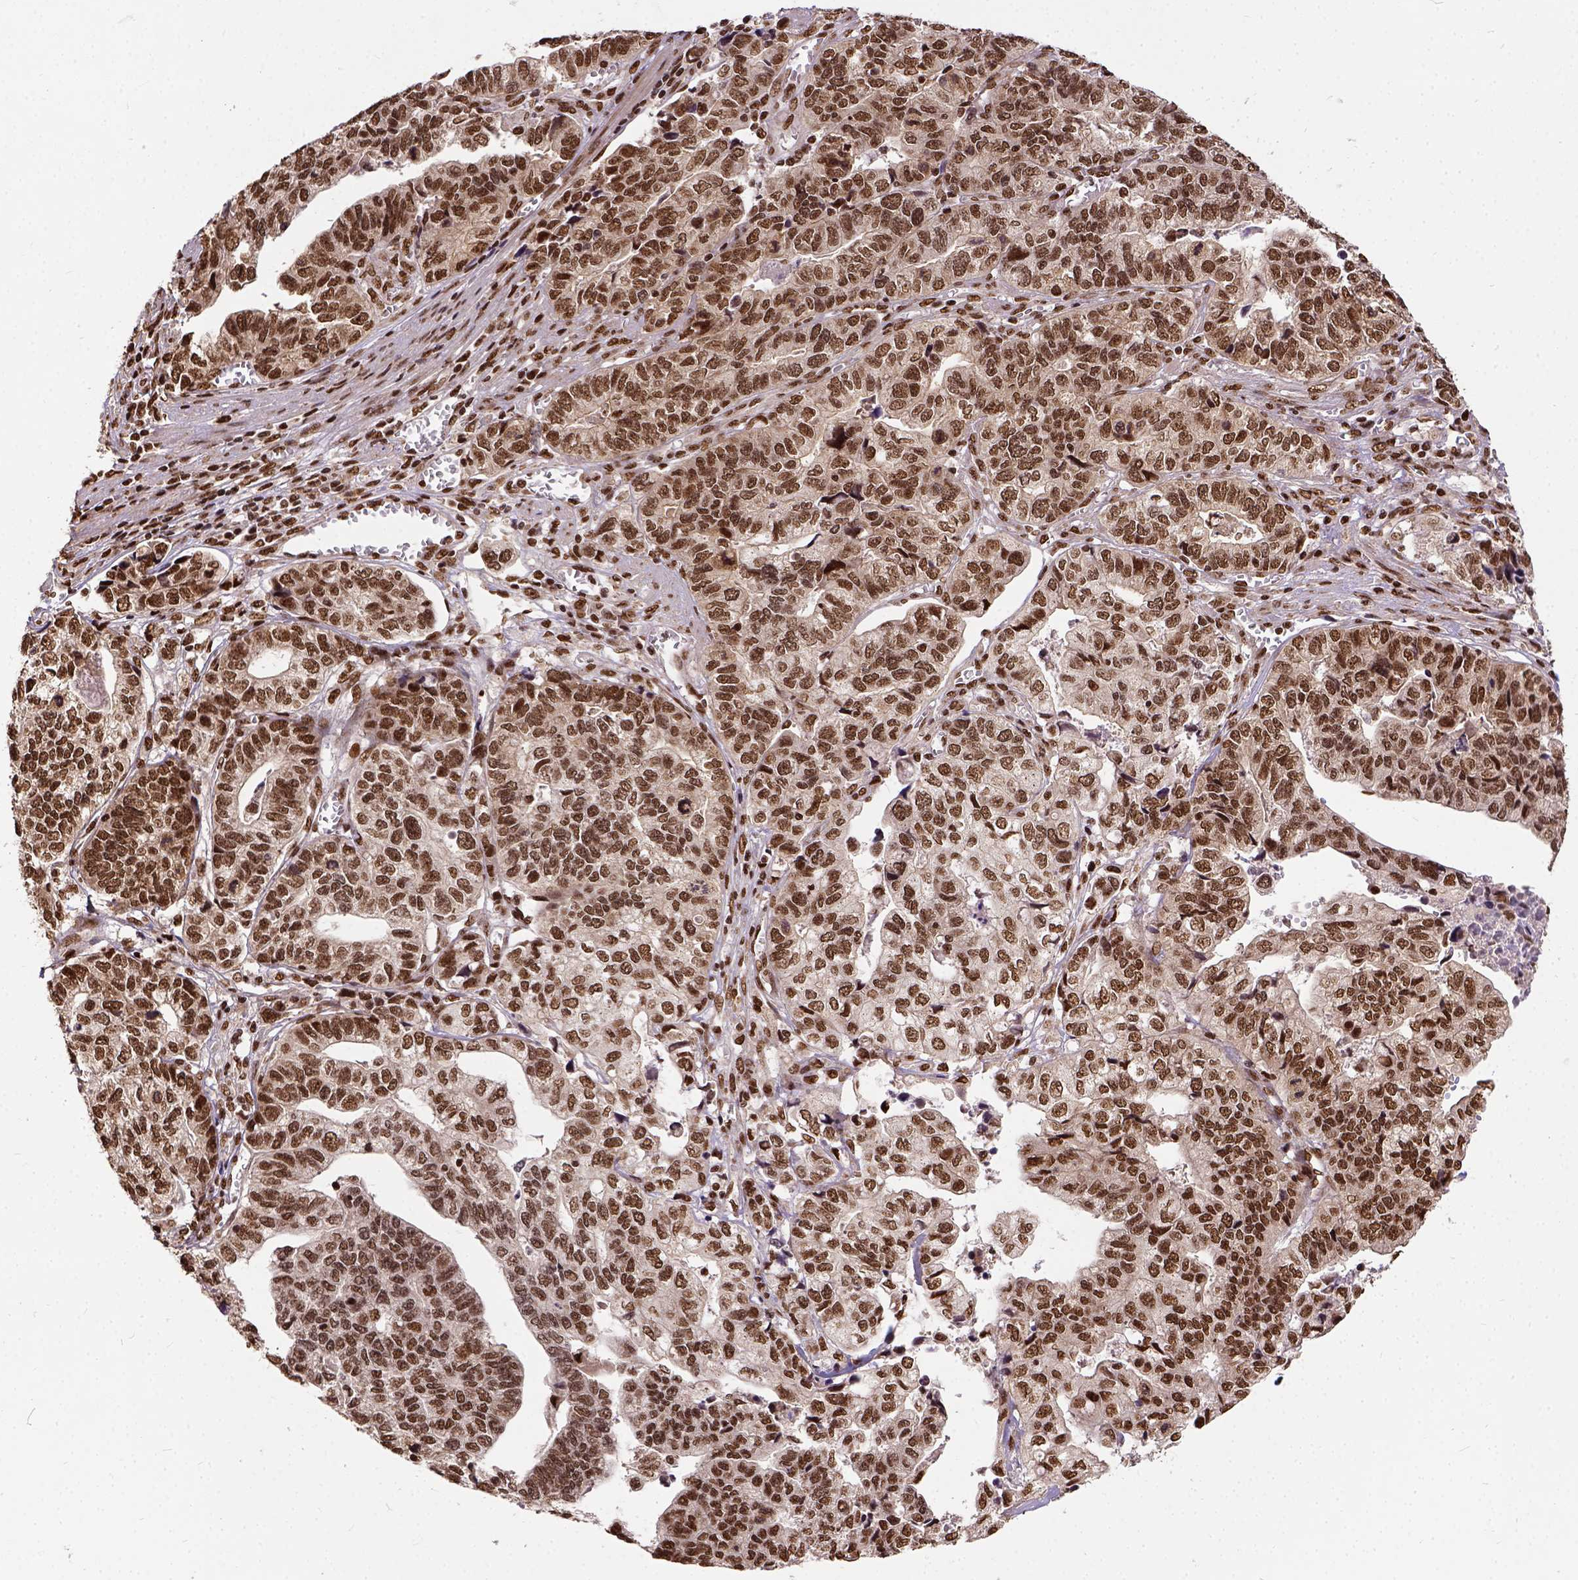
{"staining": {"intensity": "strong", "quantity": ">75%", "location": "nuclear"}, "tissue": "stomach cancer", "cell_type": "Tumor cells", "image_type": "cancer", "snomed": [{"axis": "morphology", "description": "Adenocarcinoma, NOS"}, {"axis": "topography", "description": "Stomach, upper"}], "caption": "Brown immunohistochemical staining in human stomach cancer (adenocarcinoma) shows strong nuclear expression in approximately >75% of tumor cells.", "gene": "NACC1", "patient": {"sex": "female", "age": 67}}